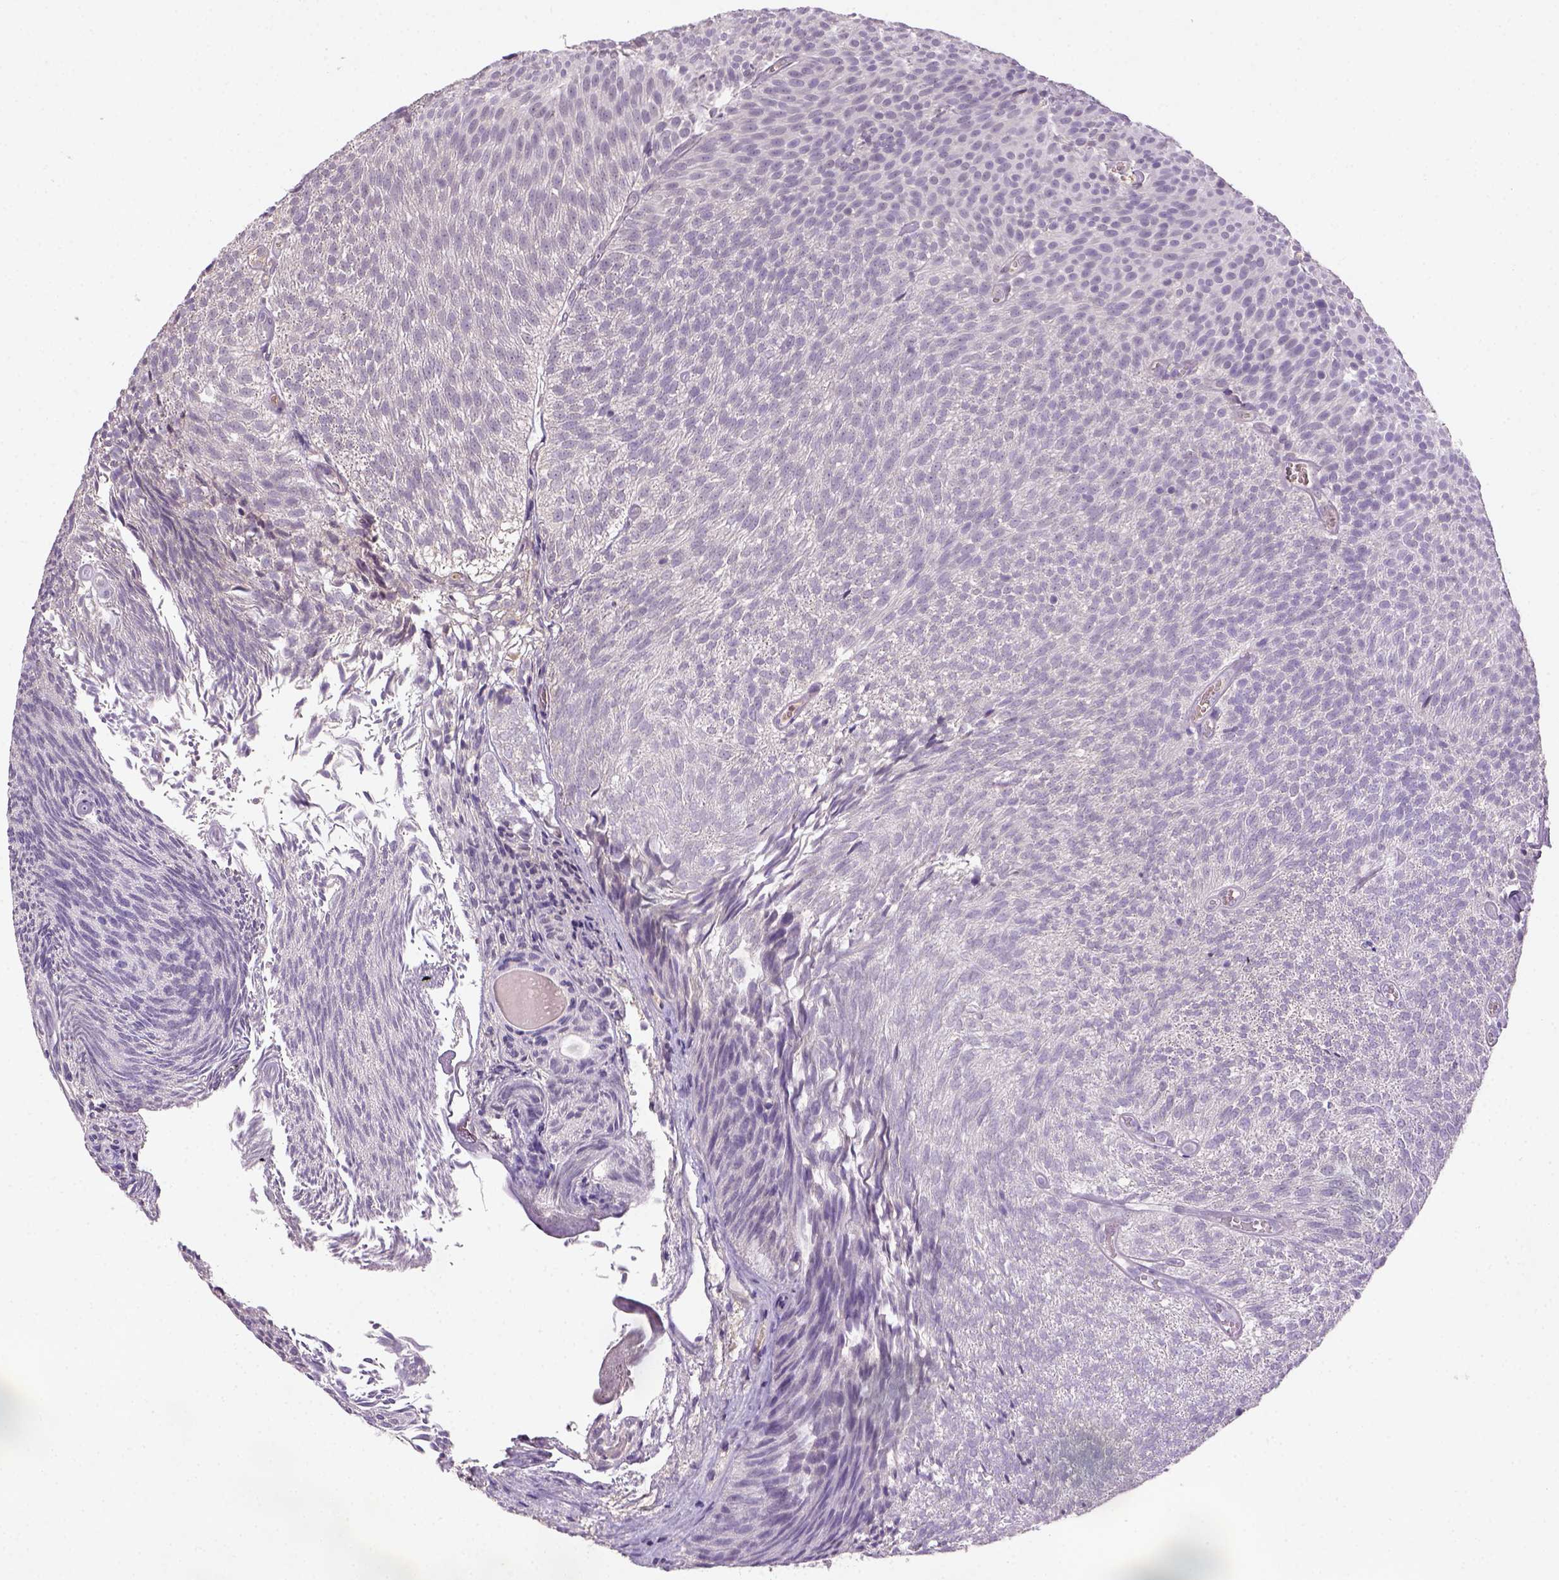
{"staining": {"intensity": "negative", "quantity": "none", "location": "none"}, "tissue": "urothelial cancer", "cell_type": "Tumor cells", "image_type": "cancer", "snomed": [{"axis": "morphology", "description": "Urothelial carcinoma, Low grade"}, {"axis": "topography", "description": "Urinary bladder"}], "caption": "An image of human urothelial cancer is negative for staining in tumor cells.", "gene": "NLGN2", "patient": {"sex": "male", "age": 77}}